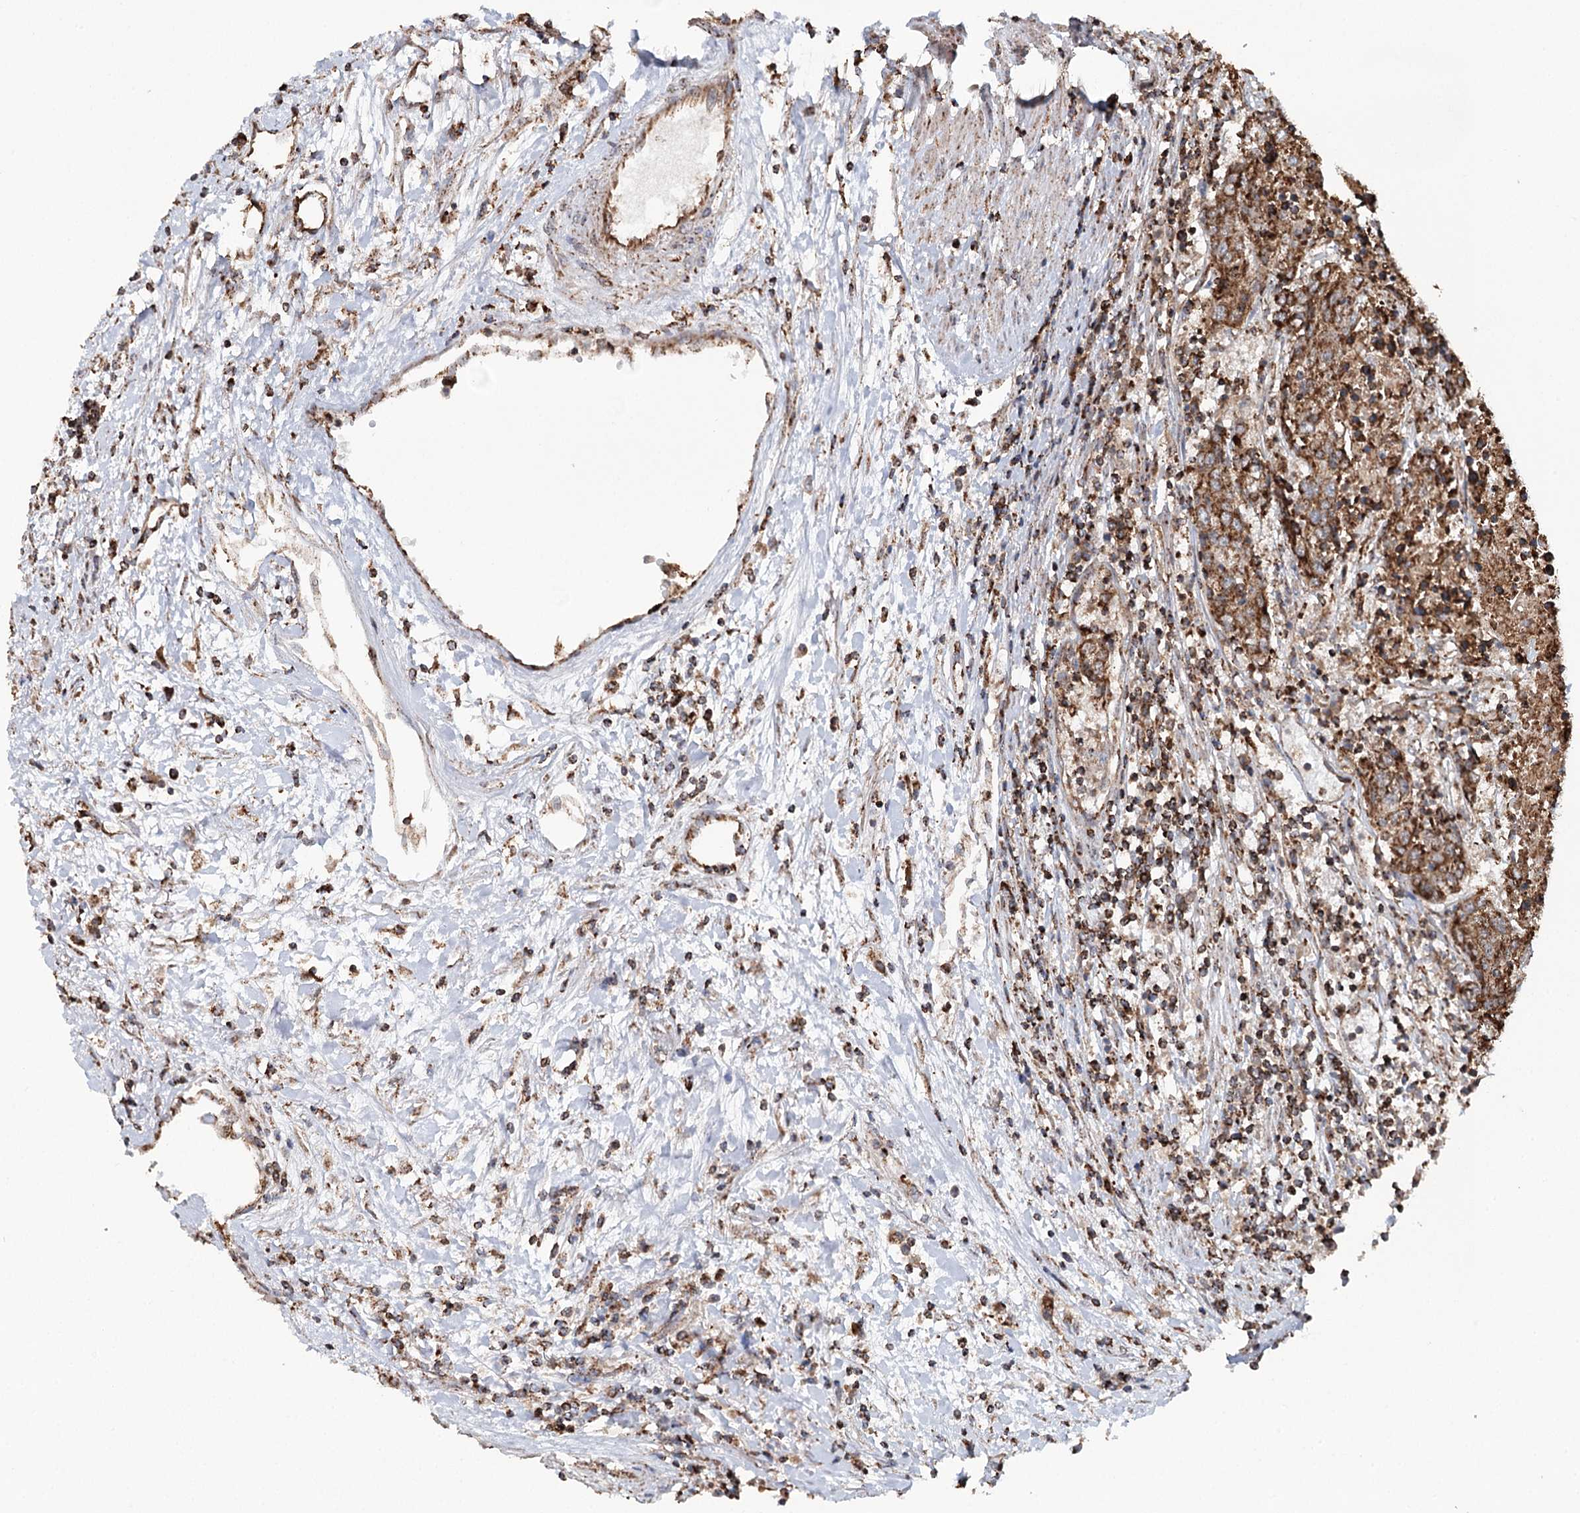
{"staining": {"intensity": "moderate", "quantity": ">75%", "location": "cytoplasmic/membranous"}, "tissue": "urothelial cancer", "cell_type": "Tumor cells", "image_type": "cancer", "snomed": [{"axis": "morphology", "description": "Urothelial carcinoma, High grade"}, {"axis": "topography", "description": "Urinary bladder"}], "caption": "Immunohistochemistry photomicrograph of human urothelial carcinoma (high-grade) stained for a protein (brown), which exhibits medium levels of moderate cytoplasmic/membranous expression in approximately >75% of tumor cells.", "gene": "APH1A", "patient": {"sex": "female", "age": 85}}